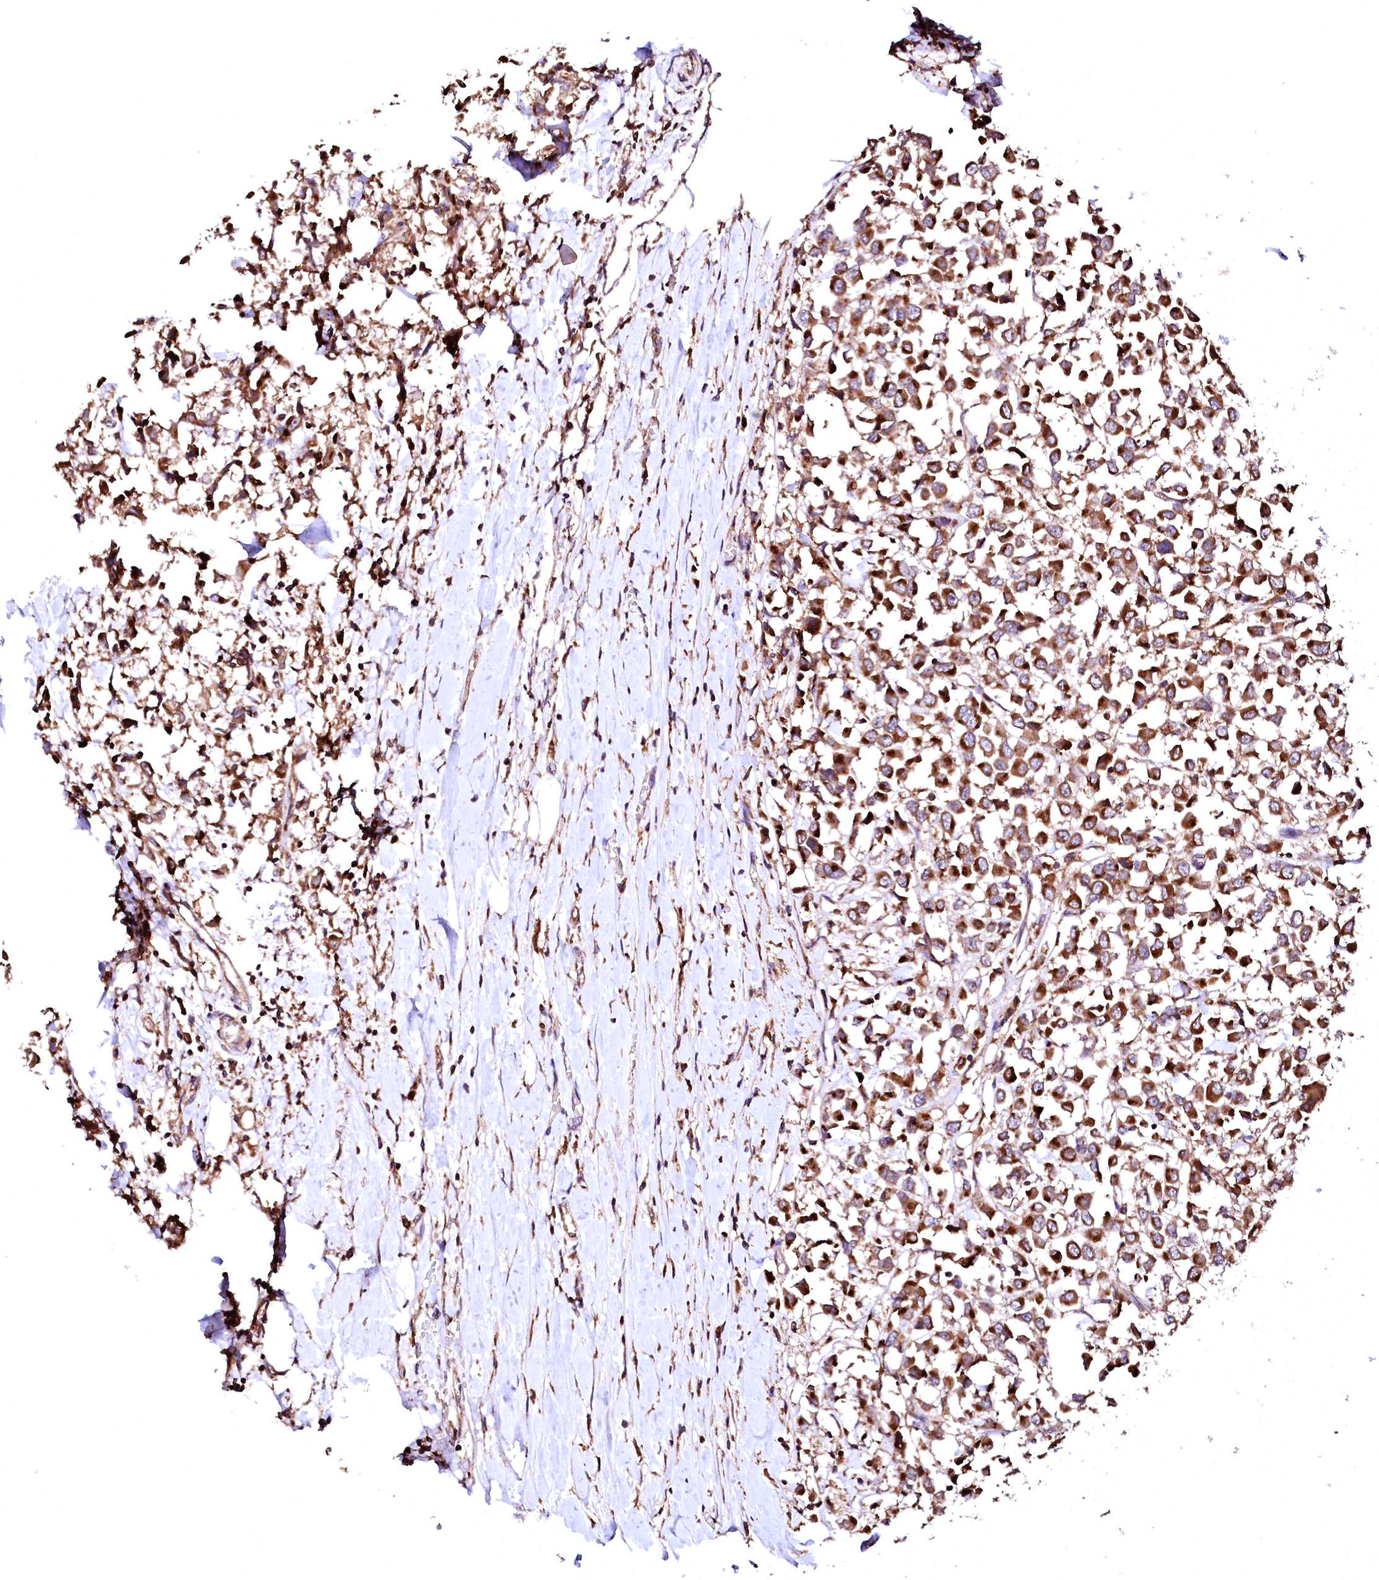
{"staining": {"intensity": "strong", "quantity": ">75%", "location": "cytoplasmic/membranous"}, "tissue": "breast cancer", "cell_type": "Tumor cells", "image_type": "cancer", "snomed": [{"axis": "morphology", "description": "Duct carcinoma"}, {"axis": "topography", "description": "Breast"}], "caption": "This histopathology image displays IHC staining of invasive ductal carcinoma (breast), with high strong cytoplasmic/membranous staining in approximately >75% of tumor cells.", "gene": "ST3GAL1", "patient": {"sex": "female", "age": 61}}